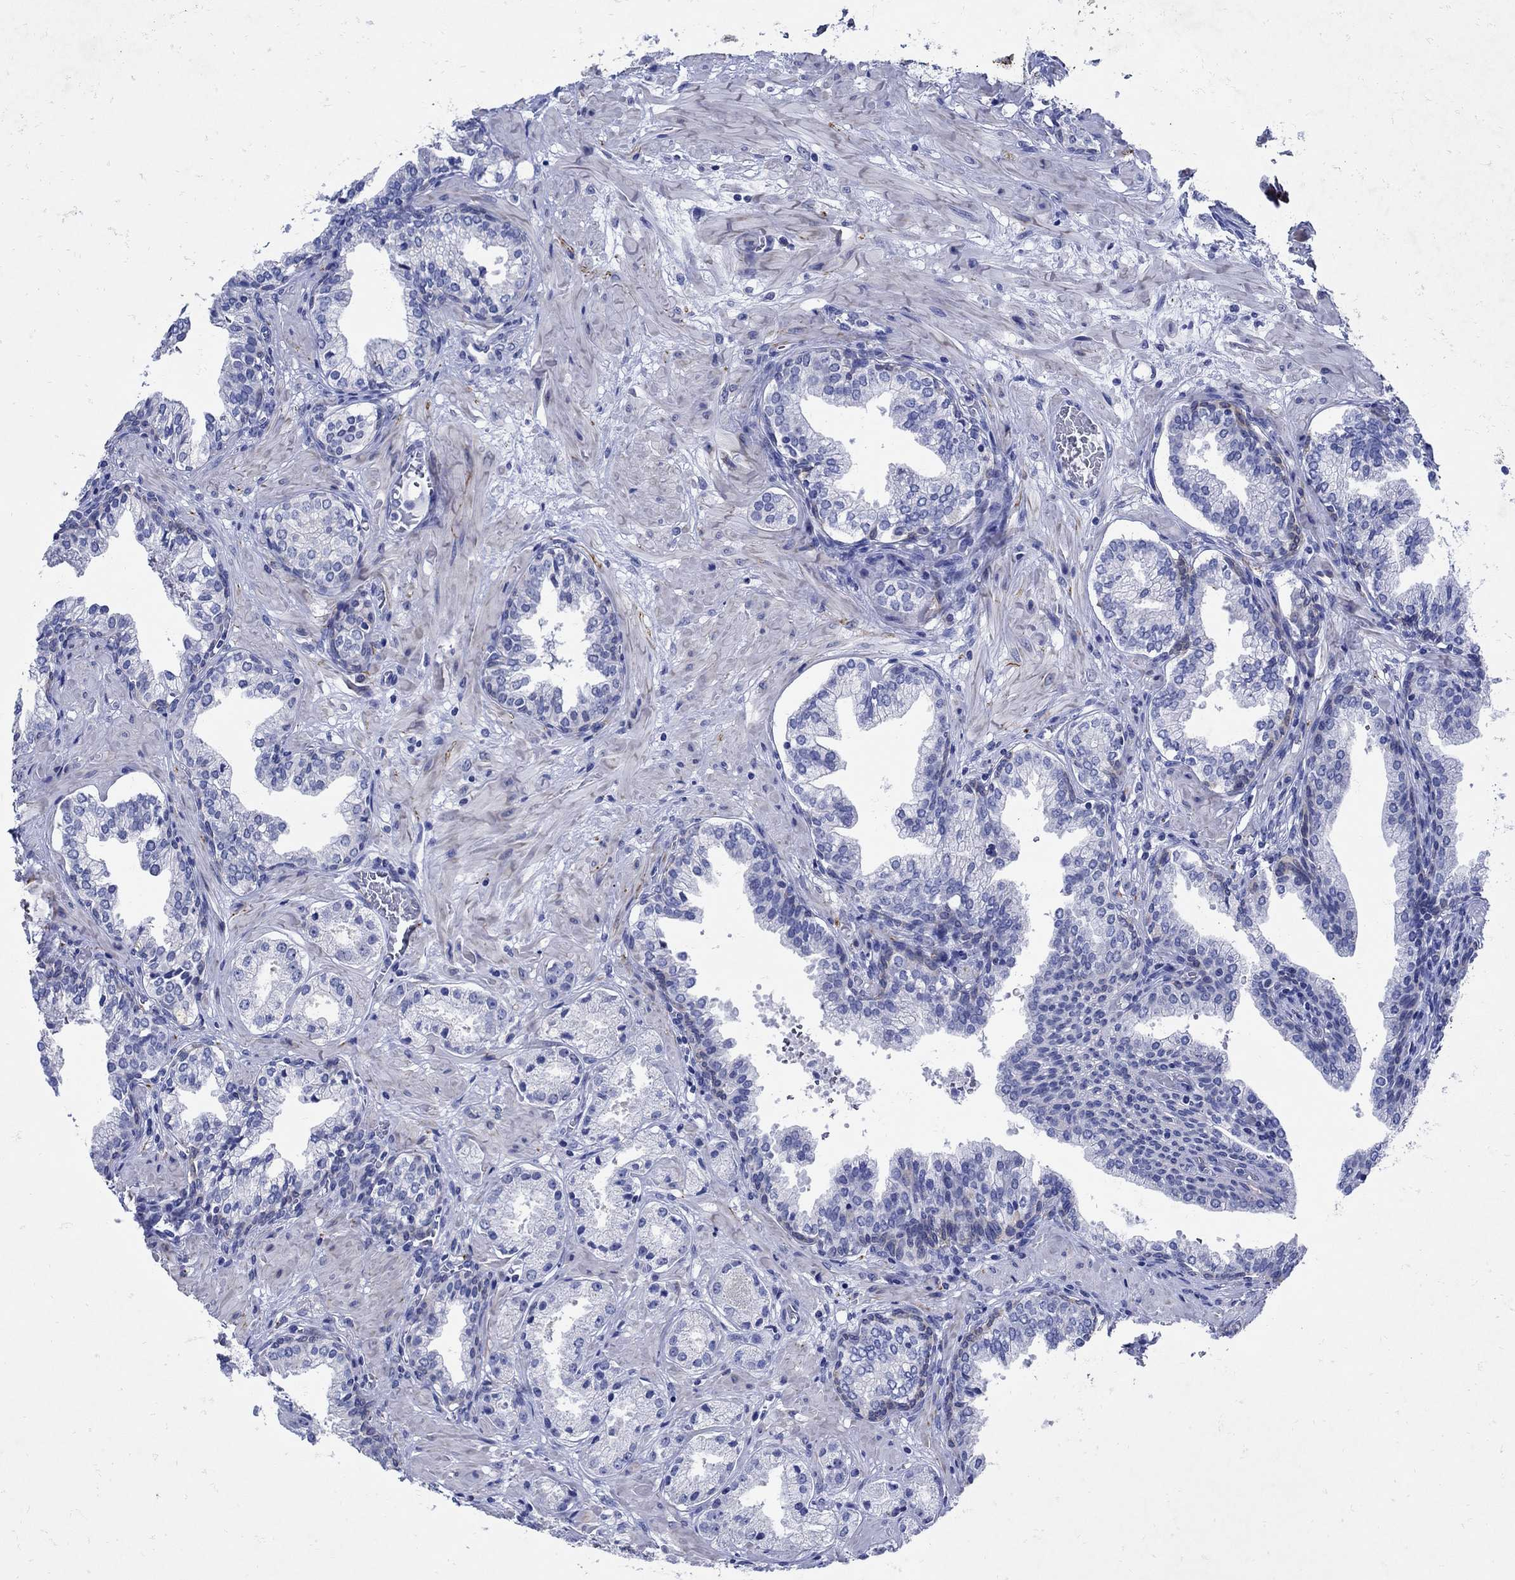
{"staining": {"intensity": "negative", "quantity": "none", "location": "none"}, "tissue": "prostate cancer", "cell_type": "Tumor cells", "image_type": "cancer", "snomed": [{"axis": "morphology", "description": "Adenocarcinoma, NOS"}, {"axis": "topography", "description": "Prostate and seminal vesicle, NOS"}, {"axis": "topography", "description": "Prostate"}], "caption": "This is an IHC photomicrograph of prostate cancer. There is no staining in tumor cells.", "gene": "NOS1", "patient": {"sex": "male", "age": 44}}